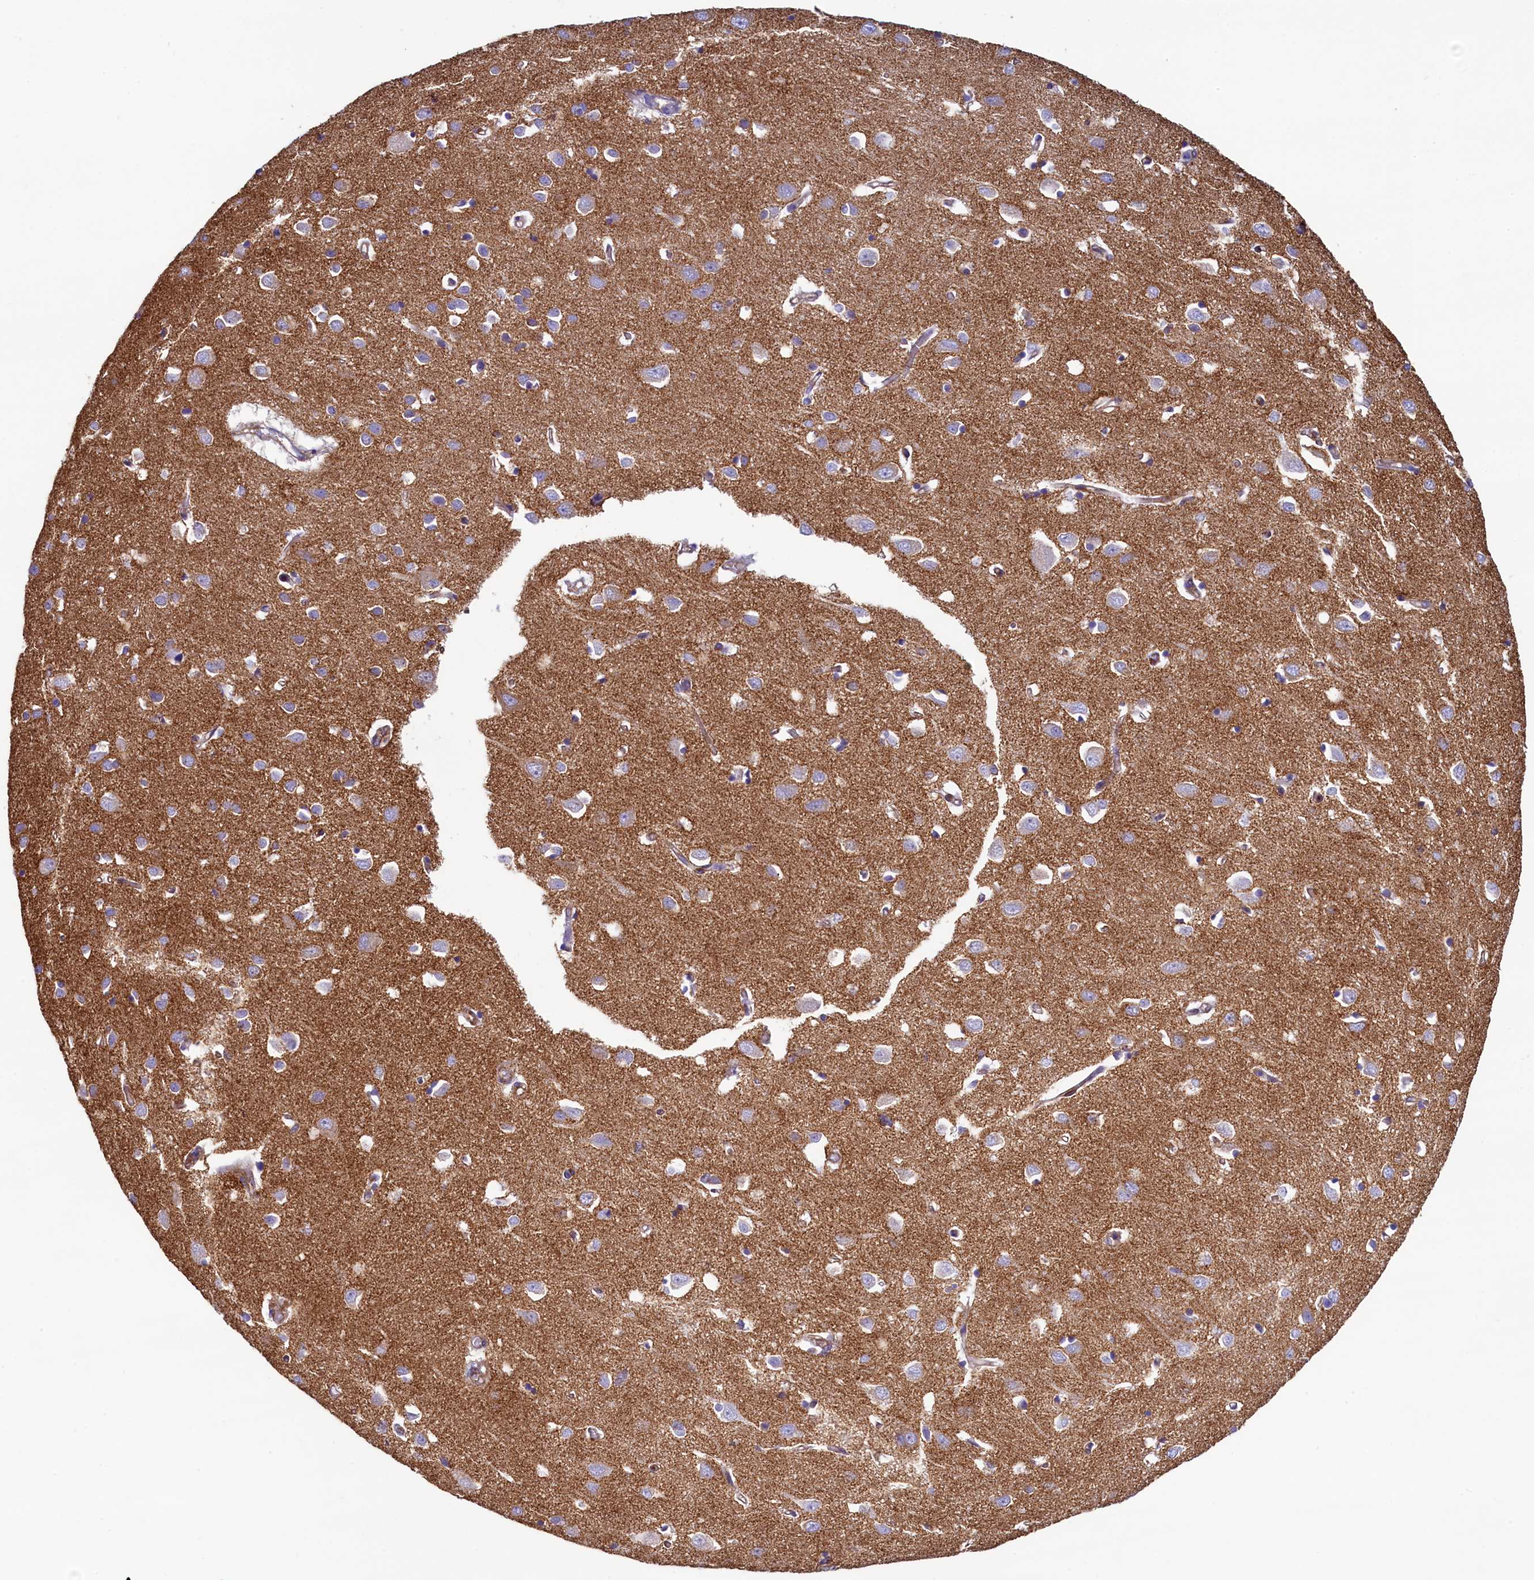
{"staining": {"intensity": "weak", "quantity": "25%-75%", "location": "cytoplasmic/membranous"}, "tissue": "cerebral cortex", "cell_type": "Endothelial cells", "image_type": "normal", "snomed": [{"axis": "morphology", "description": "Normal tissue, NOS"}, {"axis": "topography", "description": "Cerebral cortex"}], "caption": "Immunohistochemical staining of benign human cerebral cortex shows low levels of weak cytoplasmic/membranous staining in about 25%-75% of endothelial cells.", "gene": "GPR21", "patient": {"sex": "female", "age": 64}}